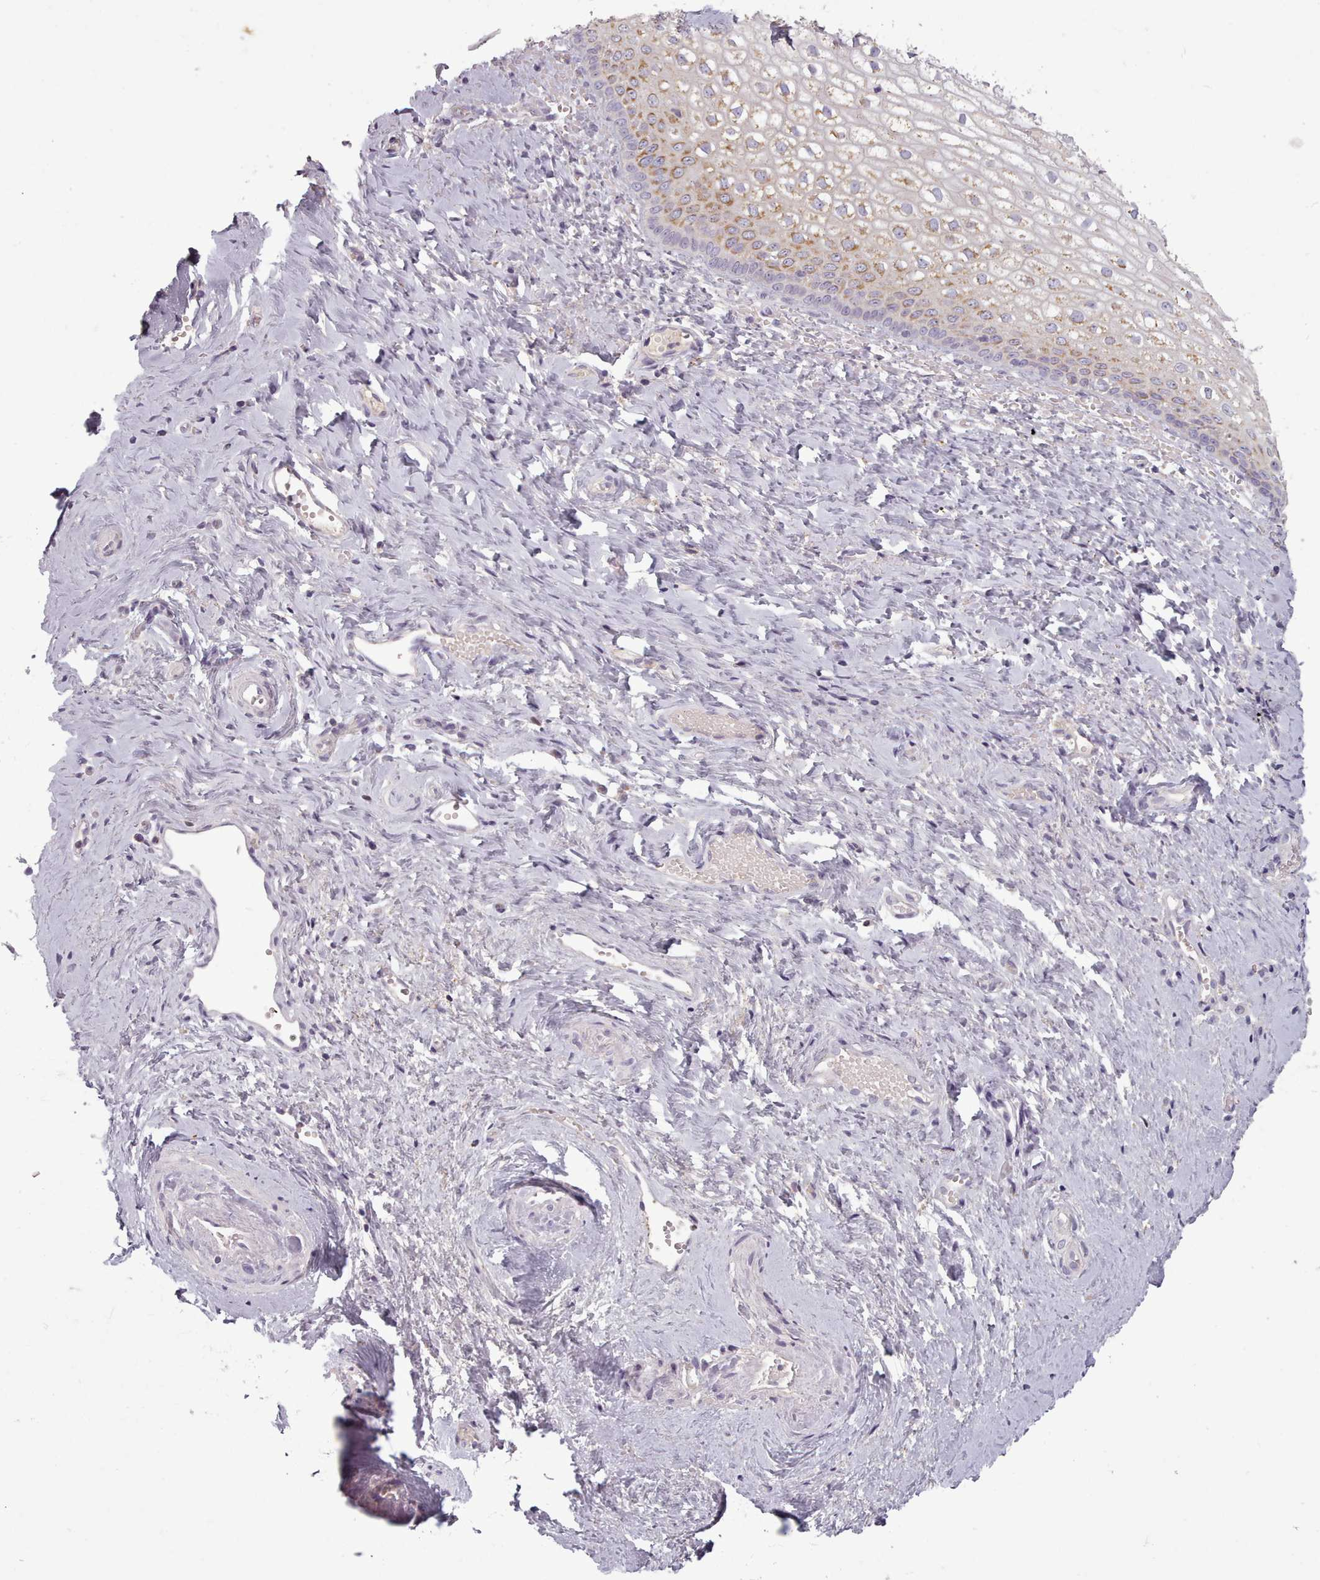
{"staining": {"intensity": "moderate", "quantity": "25%-75%", "location": "cytoplasmic/membranous"}, "tissue": "vagina", "cell_type": "Squamous epithelial cells", "image_type": "normal", "snomed": [{"axis": "morphology", "description": "Normal tissue, NOS"}, {"axis": "topography", "description": "Vagina"}], "caption": "Normal vagina demonstrates moderate cytoplasmic/membranous positivity in about 25%-75% of squamous epithelial cells, visualized by immunohistochemistry.", "gene": "LAPTM5", "patient": {"sex": "female", "age": 59}}